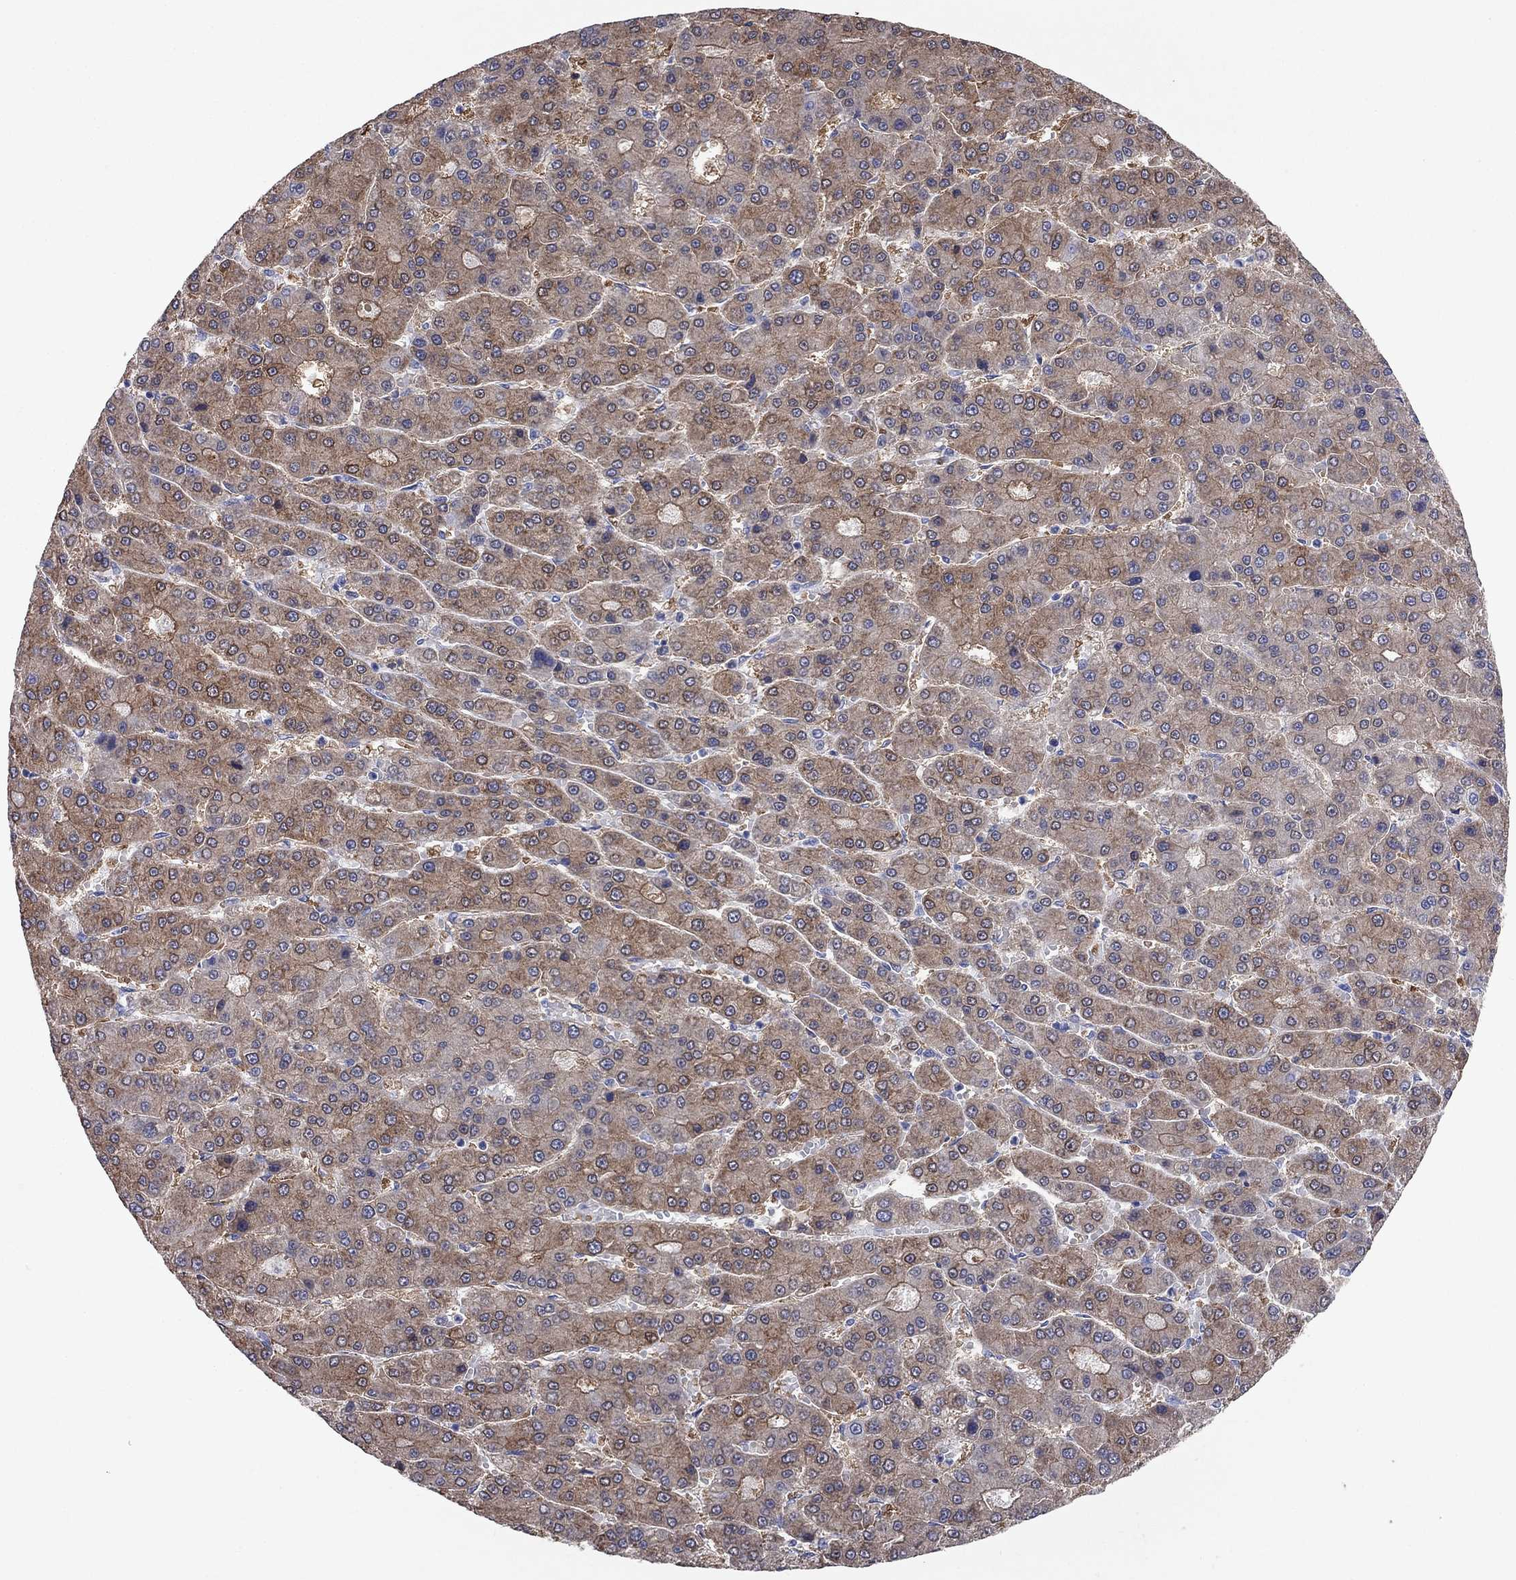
{"staining": {"intensity": "moderate", "quantity": ">75%", "location": "cytoplasmic/membranous"}, "tissue": "liver cancer", "cell_type": "Tumor cells", "image_type": "cancer", "snomed": [{"axis": "morphology", "description": "Carcinoma, Hepatocellular, NOS"}, {"axis": "topography", "description": "Liver"}], "caption": "Protein expression analysis of liver cancer displays moderate cytoplasmic/membranous positivity in approximately >75% of tumor cells. Using DAB (3,3'-diaminobenzidine) (brown) and hematoxylin (blue) stains, captured at high magnification using brightfield microscopy.", "gene": "AOX1", "patient": {"sex": "male", "age": 70}}